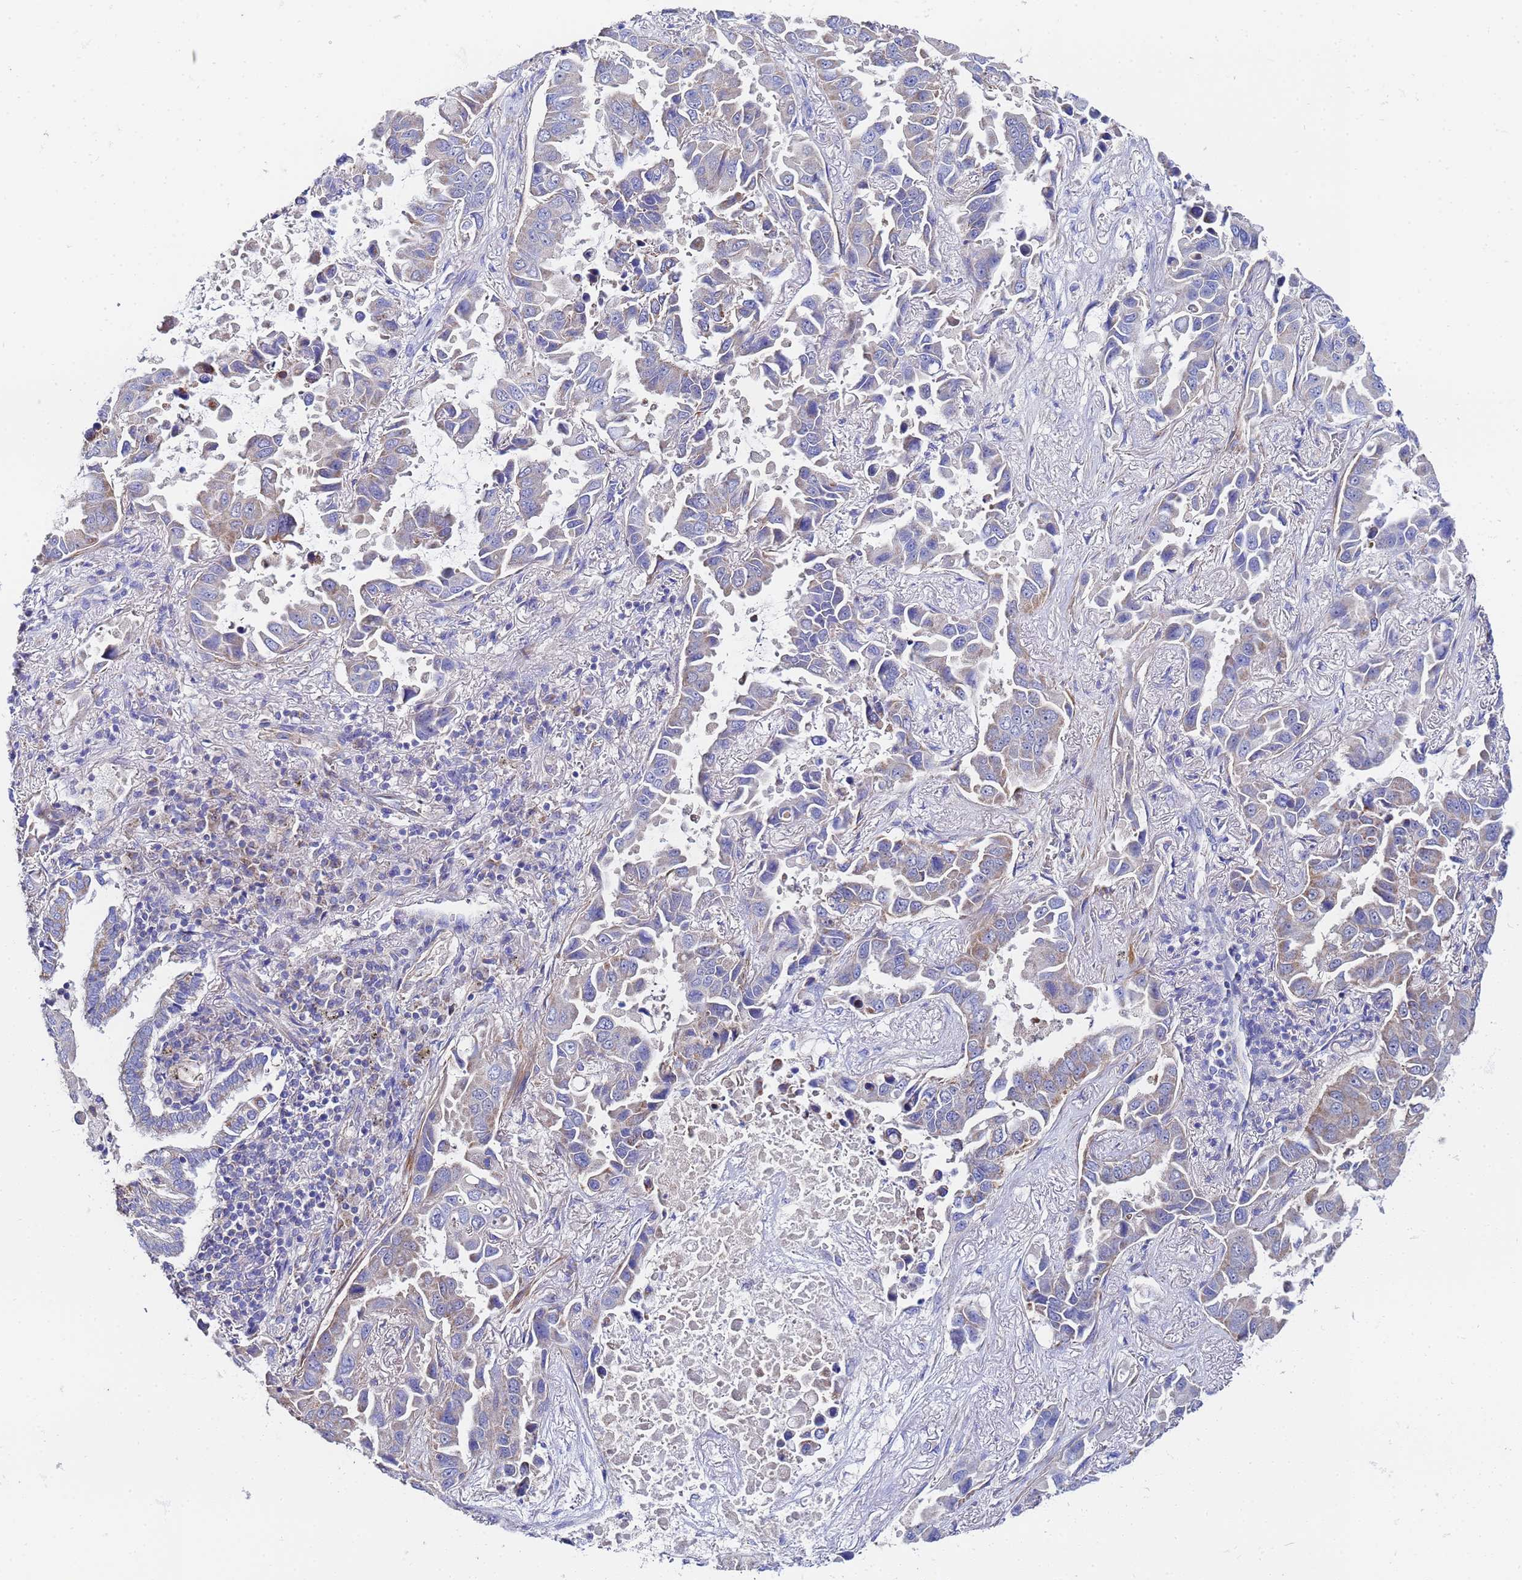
{"staining": {"intensity": "weak", "quantity": "25%-75%", "location": "cytoplasmic/membranous"}, "tissue": "lung cancer", "cell_type": "Tumor cells", "image_type": "cancer", "snomed": [{"axis": "morphology", "description": "Adenocarcinoma, NOS"}, {"axis": "topography", "description": "Lung"}], "caption": "A micrograph showing weak cytoplasmic/membranous staining in approximately 25%-75% of tumor cells in adenocarcinoma (lung), as visualized by brown immunohistochemical staining.", "gene": "FAHD2A", "patient": {"sex": "male", "age": 64}}